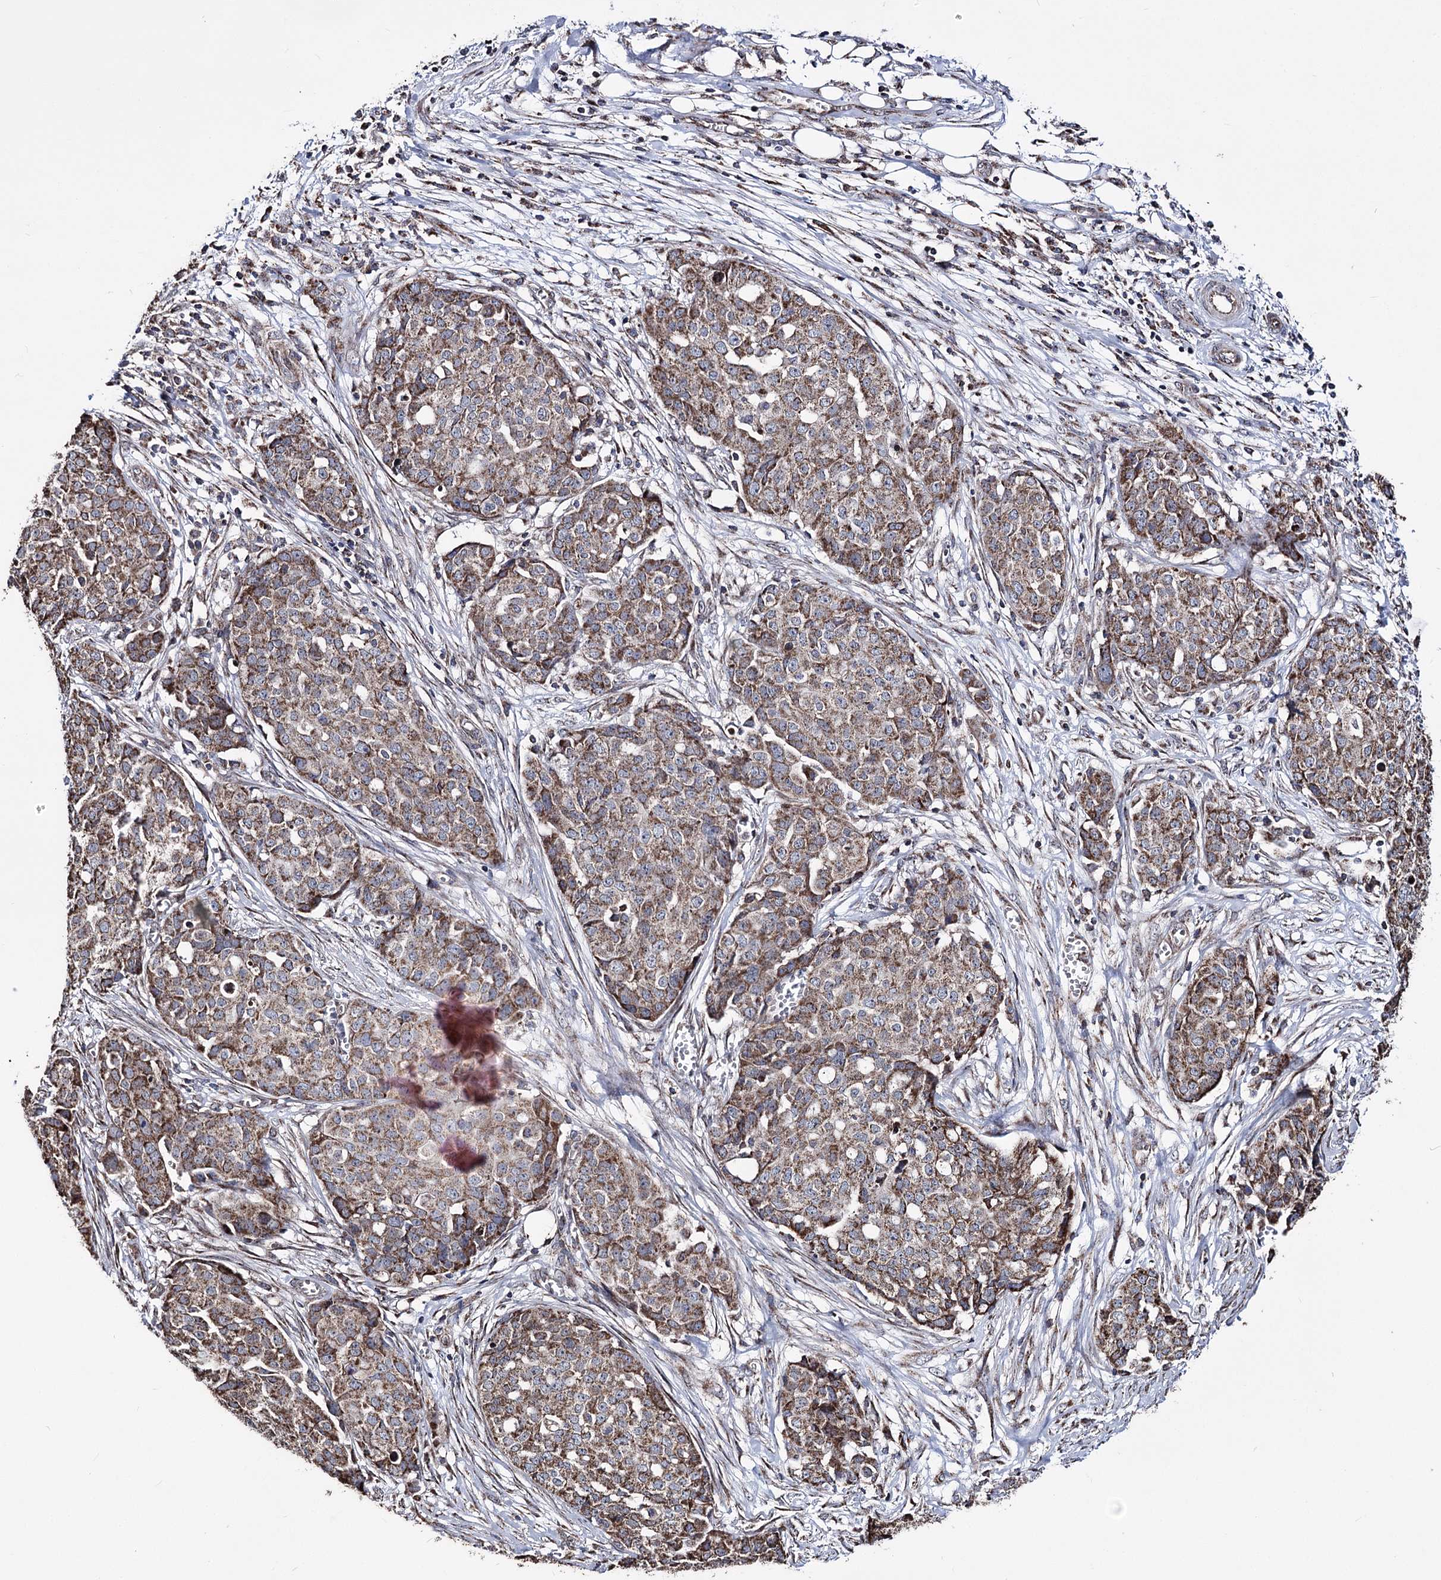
{"staining": {"intensity": "moderate", "quantity": ">75%", "location": "cytoplasmic/membranous"}, "tissue": "ovarian cancer", "cell_type": "Tumor cells", "image_type": "cancer", "snomed": [{"axis": "morphology", "description": "Cystadenocarcinoma, serous, NOS"}, {"axis": "topography", "description": "Soft tissue"}, {"axis": "topography", "description": "Ovary"}], "caption": "An image showing moderate cytoplasmic/membranous expression in about >75% of tumor cells in serous cystadenocarcinoma (ovarian), as visualized by brown immunohistochemical staining.", "gene": "CREB3L4", "patient": {"sex": "female", "age": 57}}